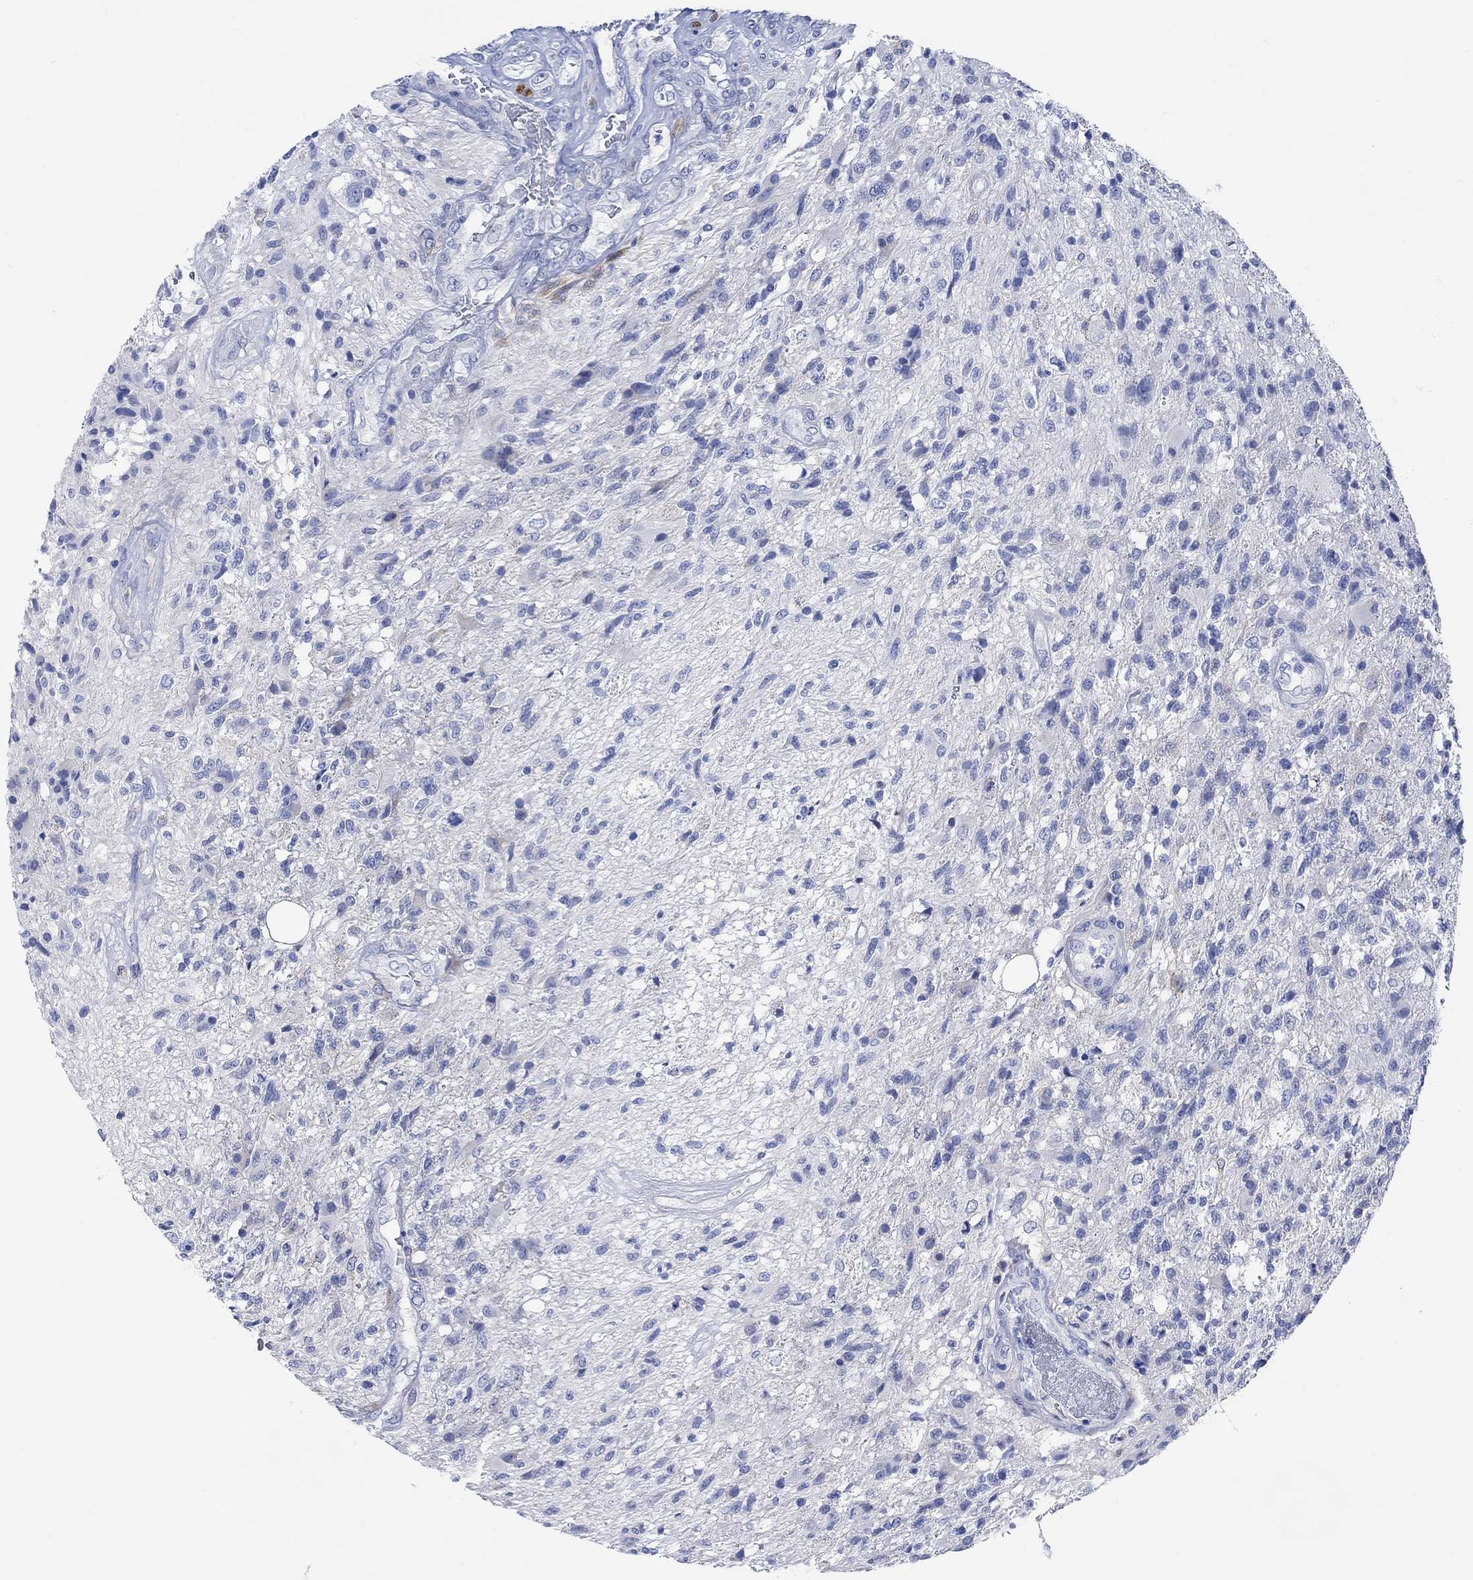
{"staining": {"intensity": "negative", "quantity": "none", "location": "none"}, "tissue": "glioma", "cell_type": "Tumor cells", "image_type": "cancer", "snomed": [{"axis": "morphology", "description": "Glioma, malignant, High grade"}, {"axis": "topography", "description": "Brain"}], "caption": "A photomicrograph of human glioma is negative for staining in tumor cells.", "gene": "MYL1", "patient": {"sex": "male", "age": 56}}